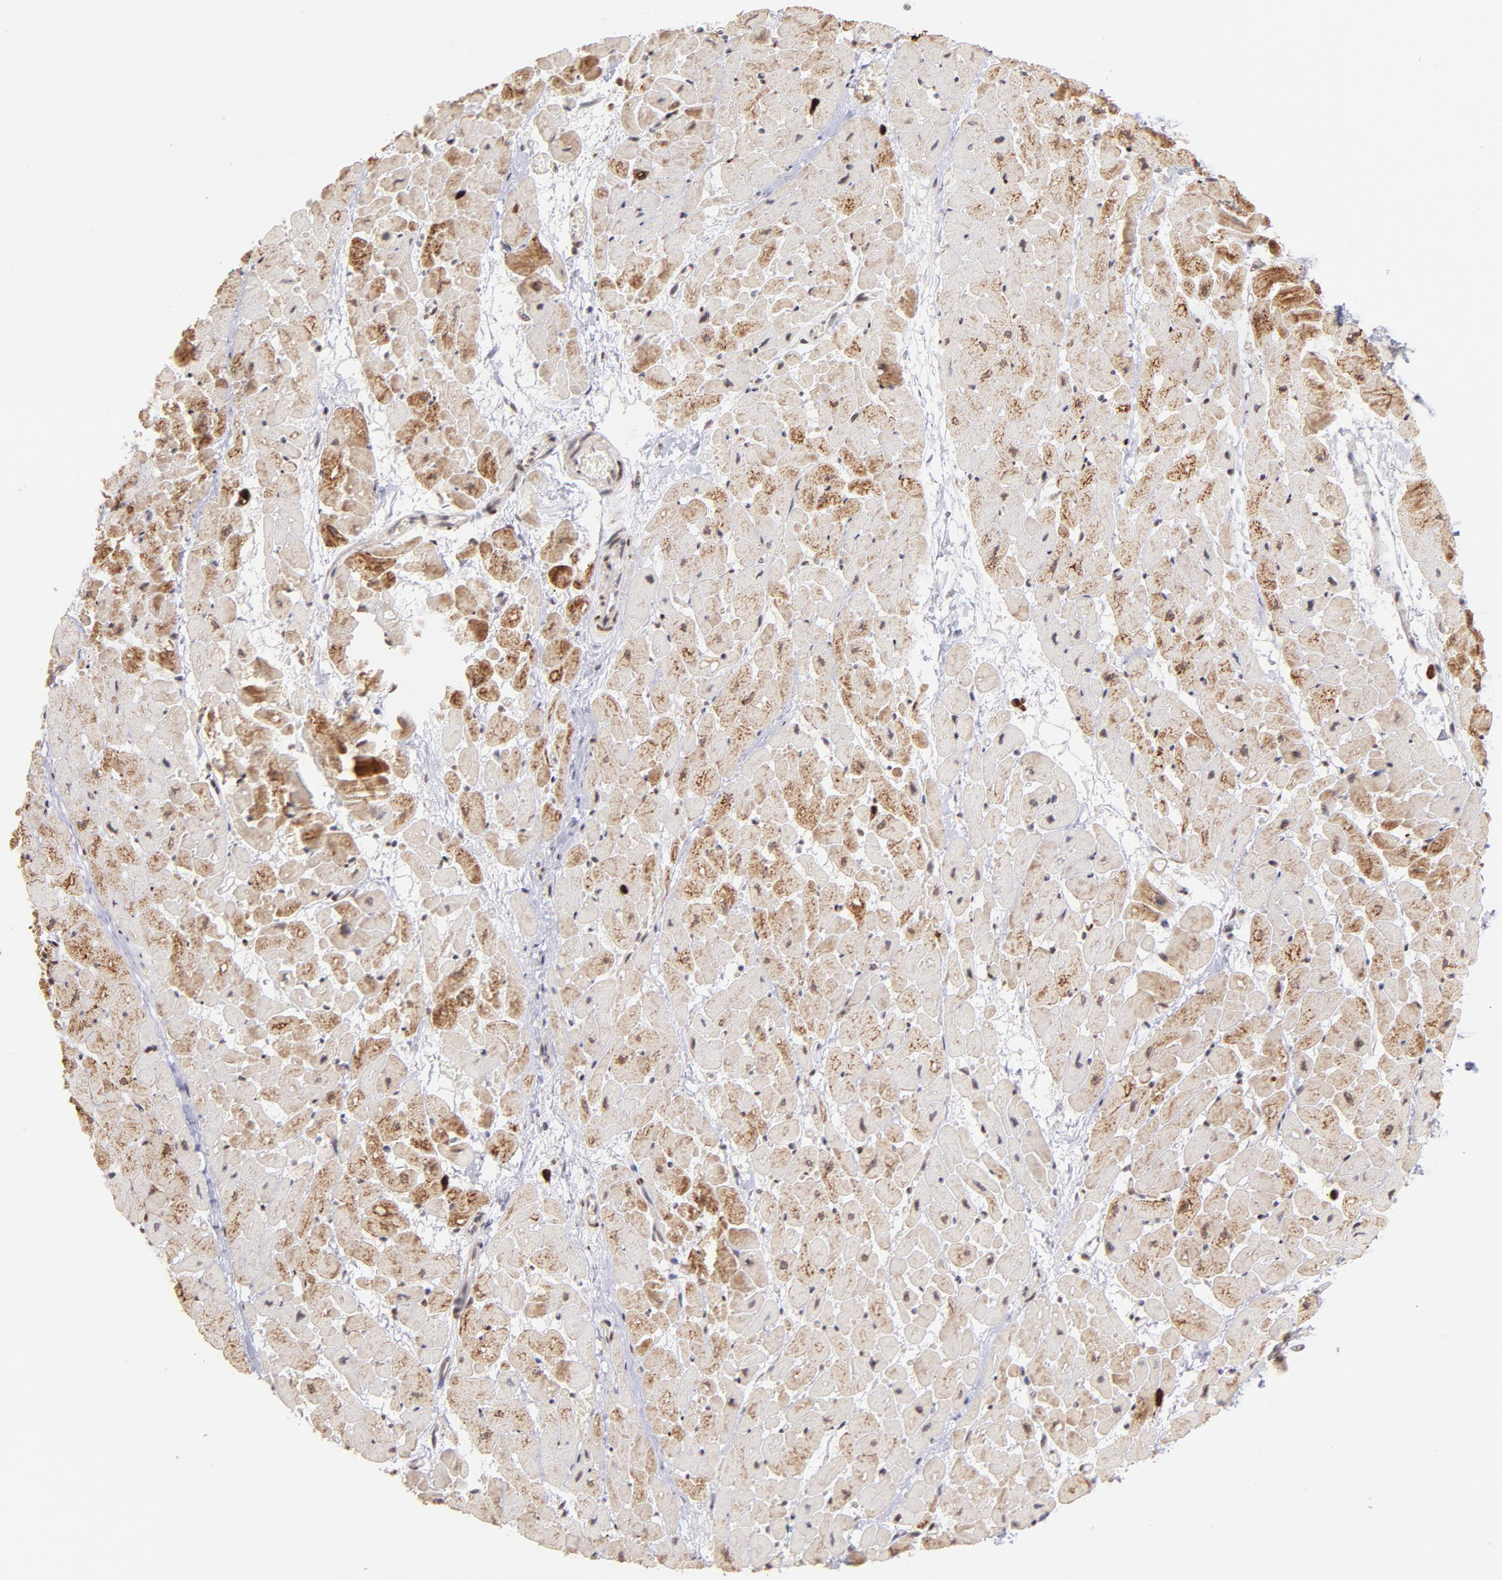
{"staining": {"intensity": "moderate", "quantity": ">75%", "location": "cytoplasmic/membranous"}, "tissue": "heart muscle", "cell_type": "Cardiomyocytes", "image_type": "normal", "snomed": [{"axis": "morphology", "description": "Normal tissue, NOS"}, {"axis": "topography", "description": "Heart"}], "caption": "Brown immunohistochemical staining in benign heart muscle demonstrates moderate cytoplasmic/membranous expression in about >75% of cardiomyocytes.", "gene": "ZFX", "patient": {"sex": "male", "age": 45}}